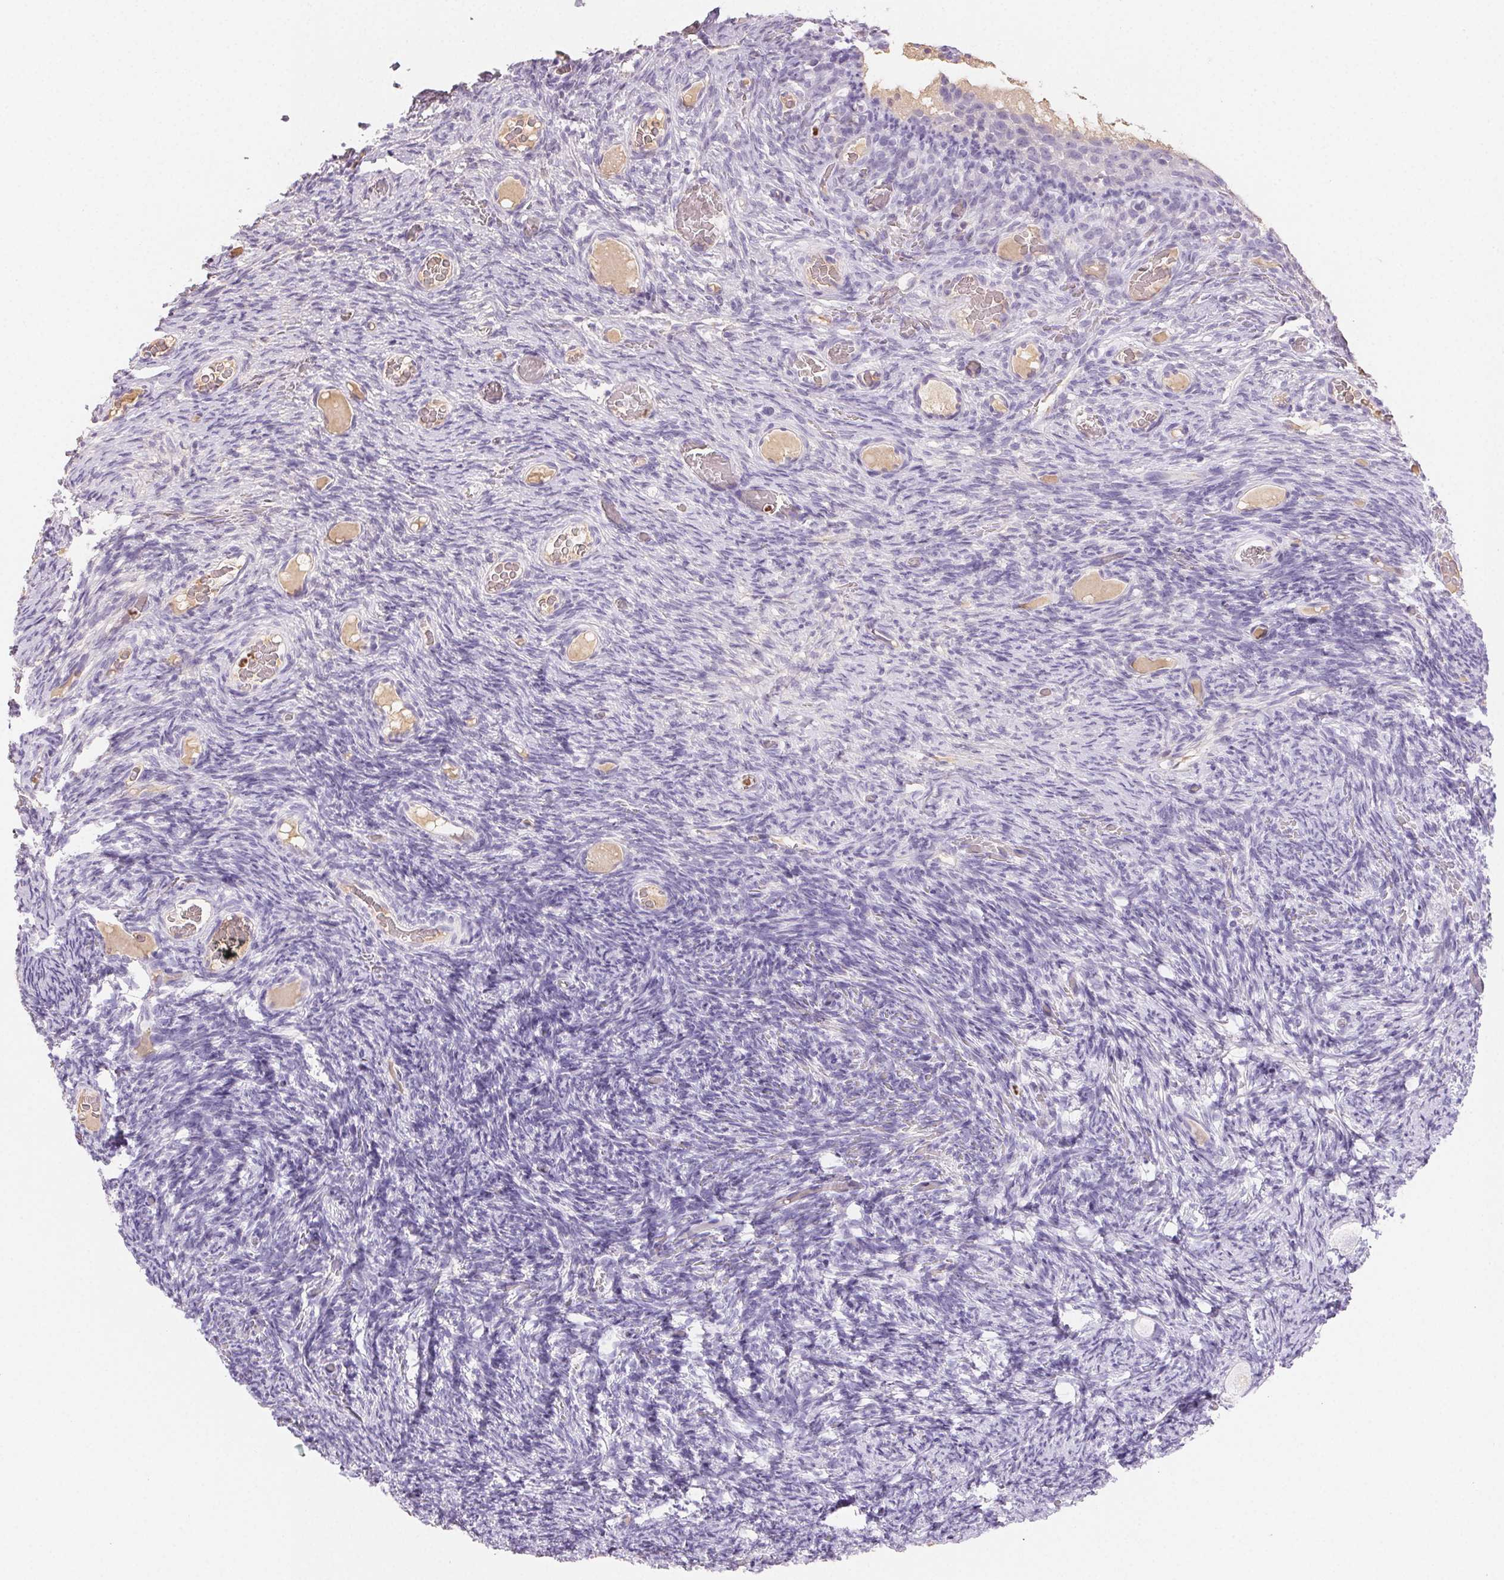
{"staining": {"intensity": "negative", "quantity": "none", "location": "none"}, "tissue": "ovary", "cell_type": "Follicle cells", "image_type": "normal", "snomed": [{"axis": "morphology", "description": "Normal tissue, NOS"}, {"axis": "topography", "description": "Ovary"}], "caption": "A high-resolution photomicrograph shows immunohistochemistry (IHC) staining of unremarkable ovary, which reveals no significant positivity in follicle cells. (DAB (3,3'-diaminobenzidine) immunohistochemistry (IHC) with hematoxylin counter stain).", "gene": "PADI4", "patient": {"sex": "female", "age": 34}}